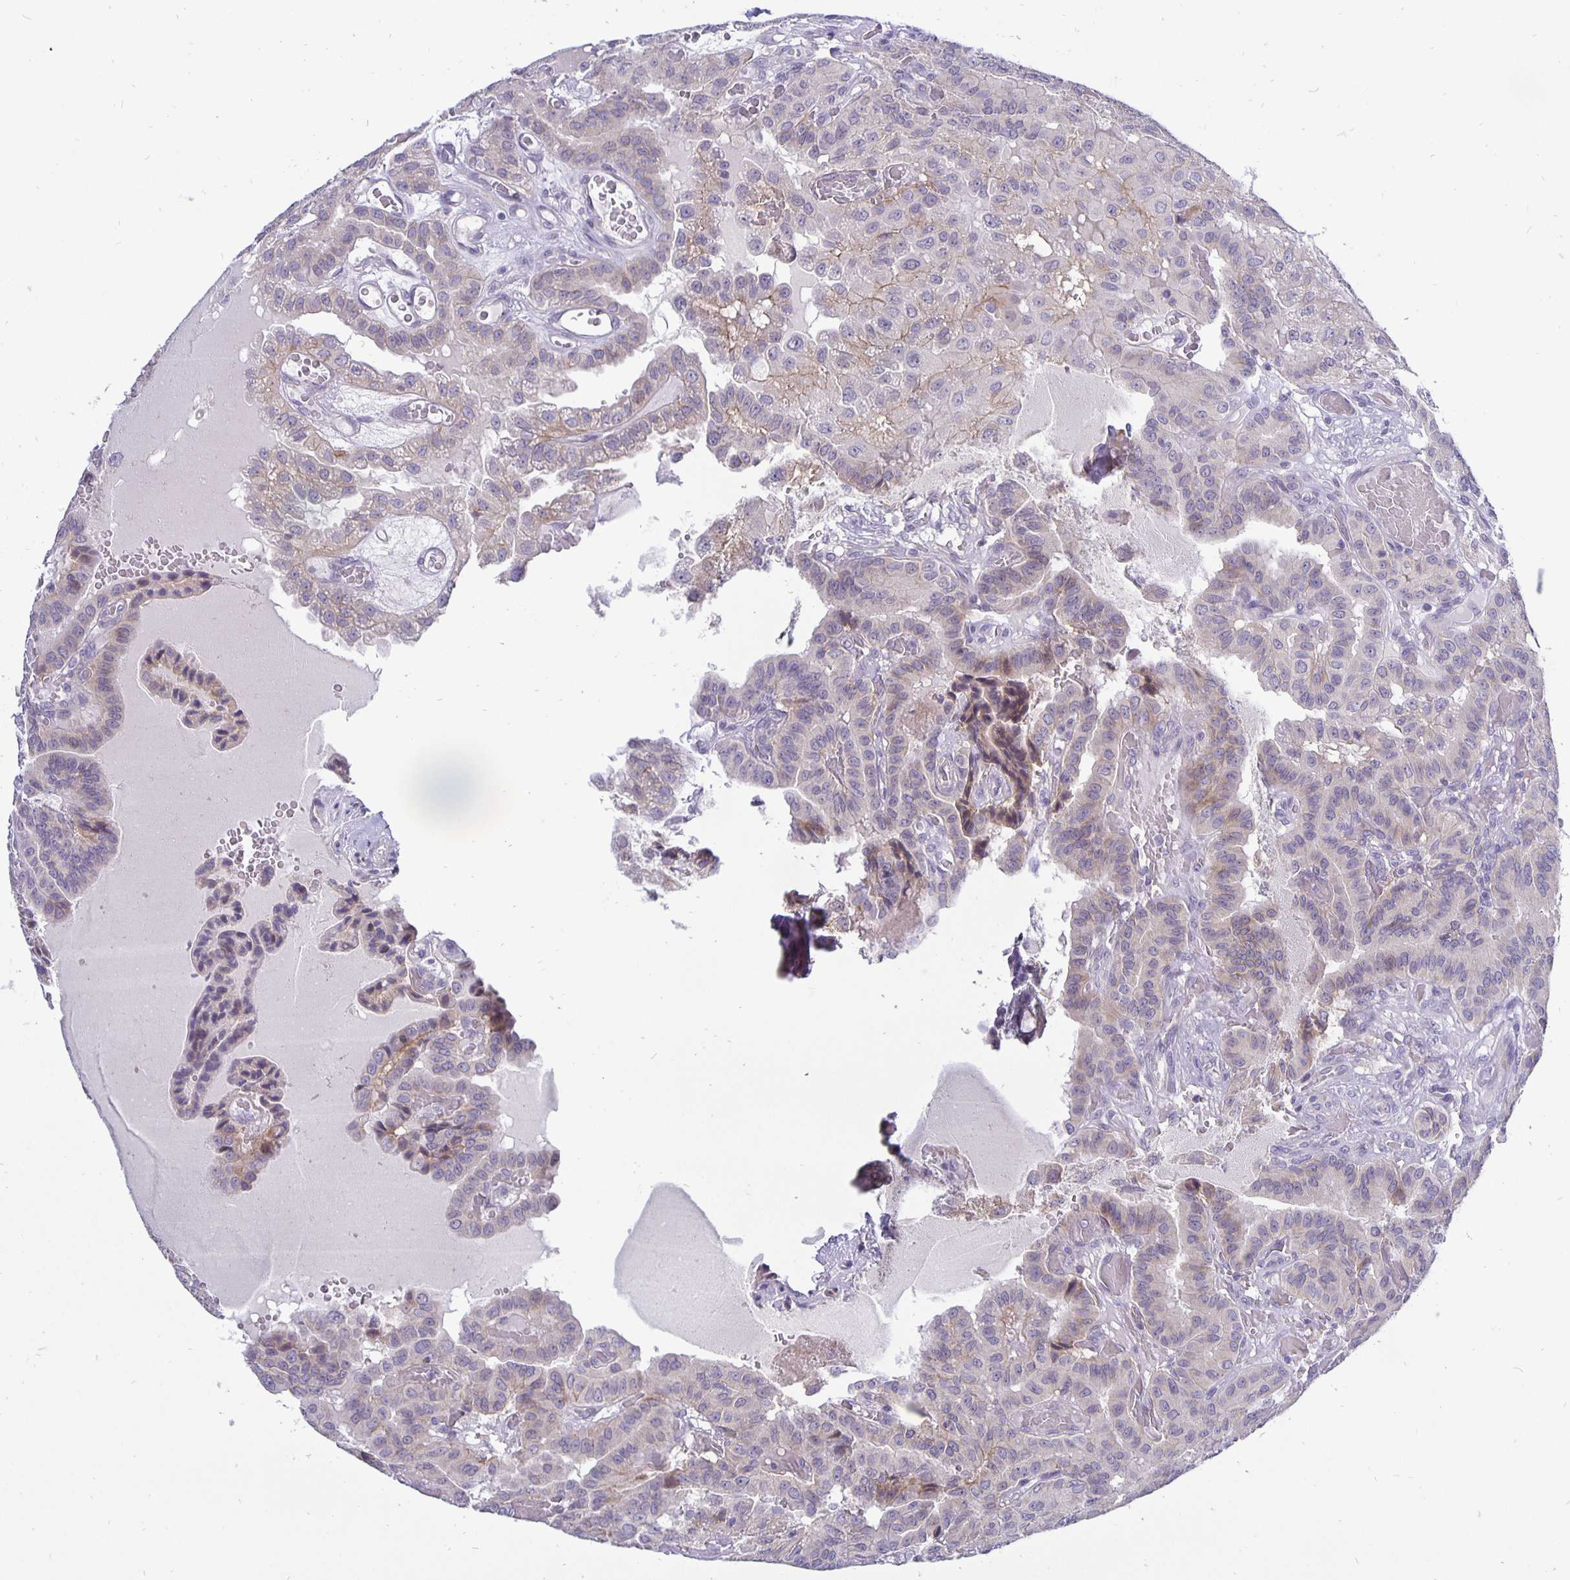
{"staining": {"intensity": "negative", "quantity": "none", "location": "none"}, "tissue": "thyroid cancer", "cell_type": "Tumor cells", "image_type": "cancer", "snomed": [{"axis": "morphology", "description": "Papillary adenocarcinoma, NOS"}, {"axis": "morphology", "description": "Papillary adenoma metastatic"}, {"axis": "topography", "description": "Thyroid gland"}], "caption": "DAB immunohistochemical staining of thyroid papillary adenocarcinoma reveals no significant staining in tumor cells.", "gene": "ERBB2", "patient": {"sex": "male", "age": 87}}